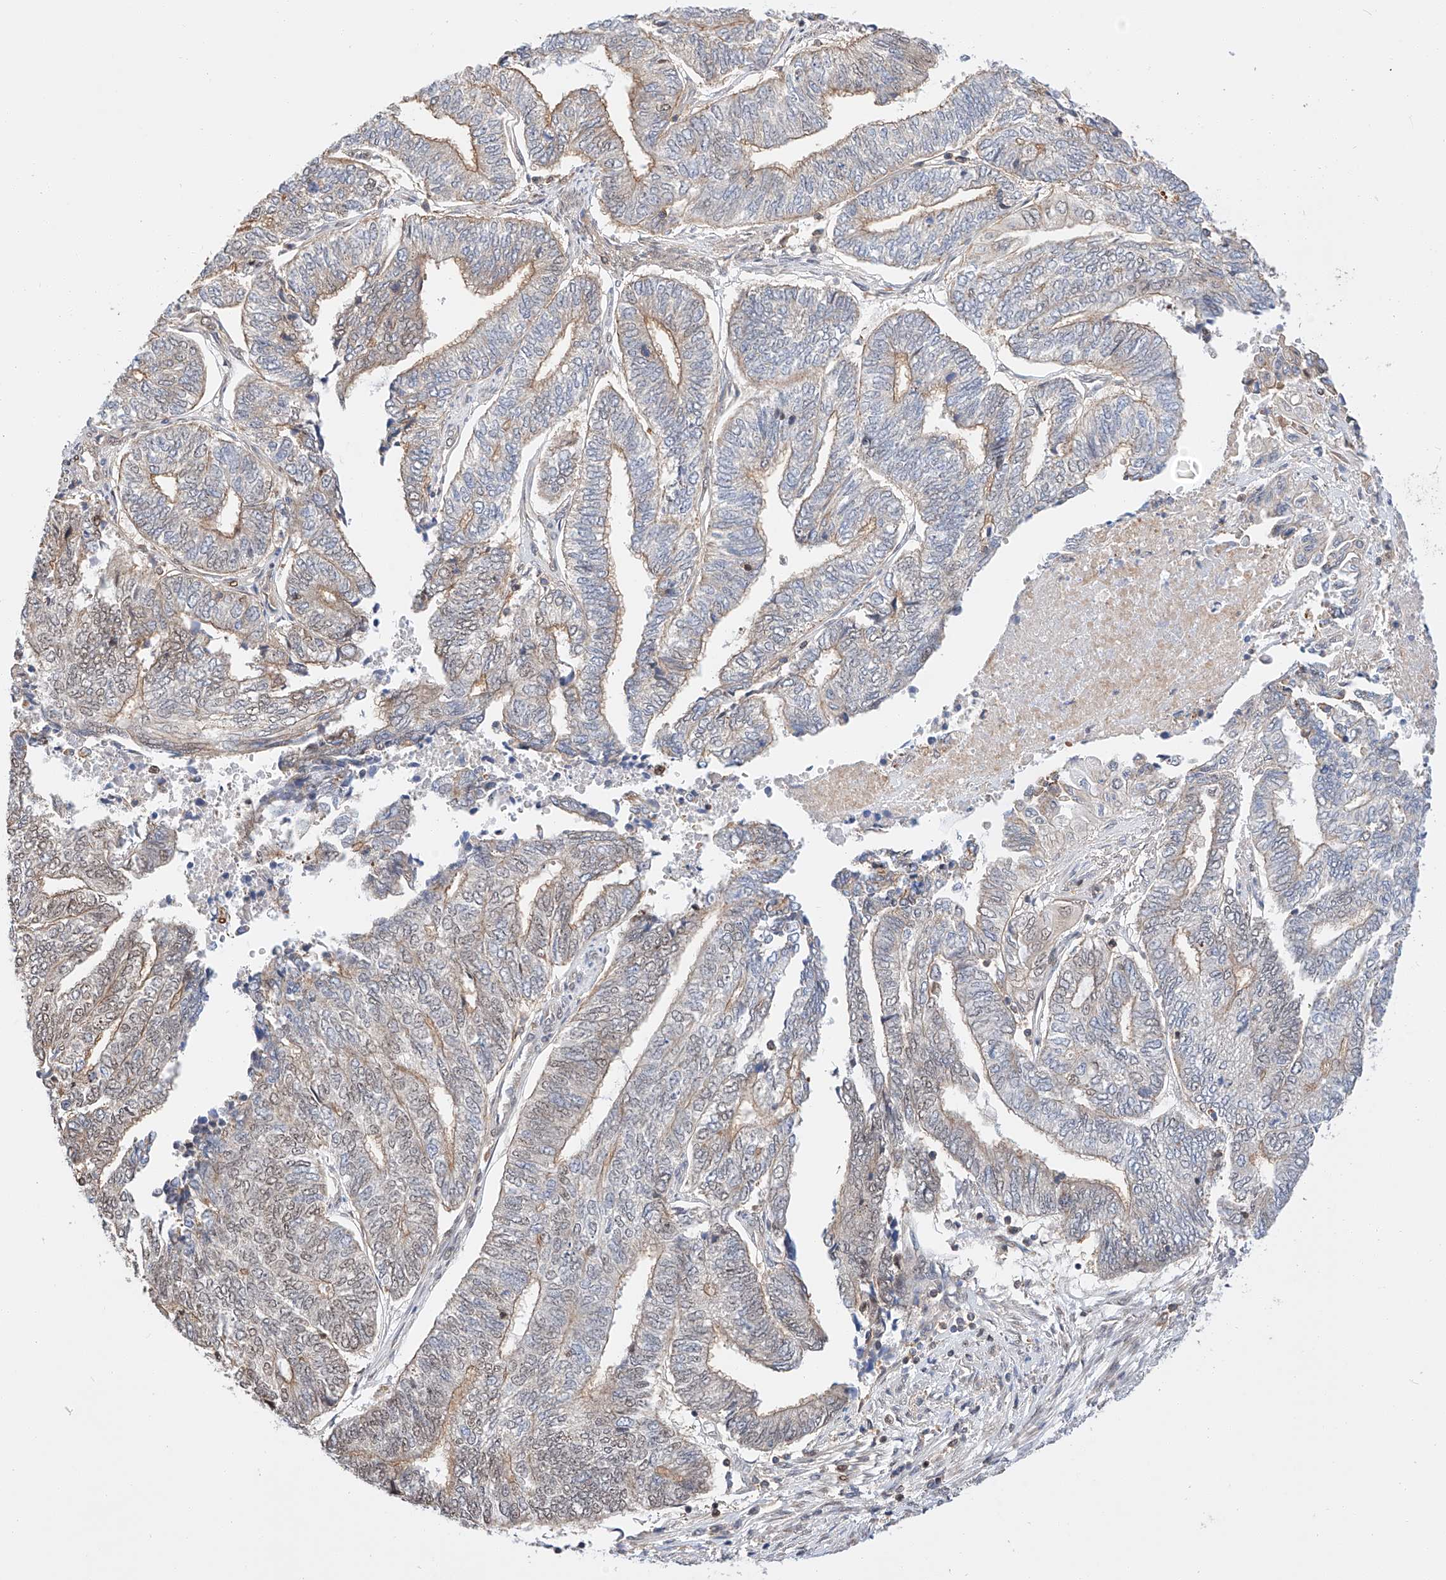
{"staining": {"intensity": "weak", "quantity": "25%-75%", "location": "cytoplasmic/membranous,nuclear"}, "tissue": "endometrial cancer", "cell_type": "Tumor cells", "image_type": "cancer", "snomed": [{"axis": "morphology", "description": "Adenocarcinoma, NOS"}, {"axis": "topography", "description": "Uterus"}, {"axis": "topography", "description": "Endometrium"}], "caption": "A histopathology image showing weak cytoplasmic/membranous and nuclear positivity in about 25%-75% of tumor cells in endometrial cancer (adenocarcinoma), as visualized by brown immunohistochemical staining.", "gene": "HDAC9", "patient": {"sex": "female", "age": 70}}